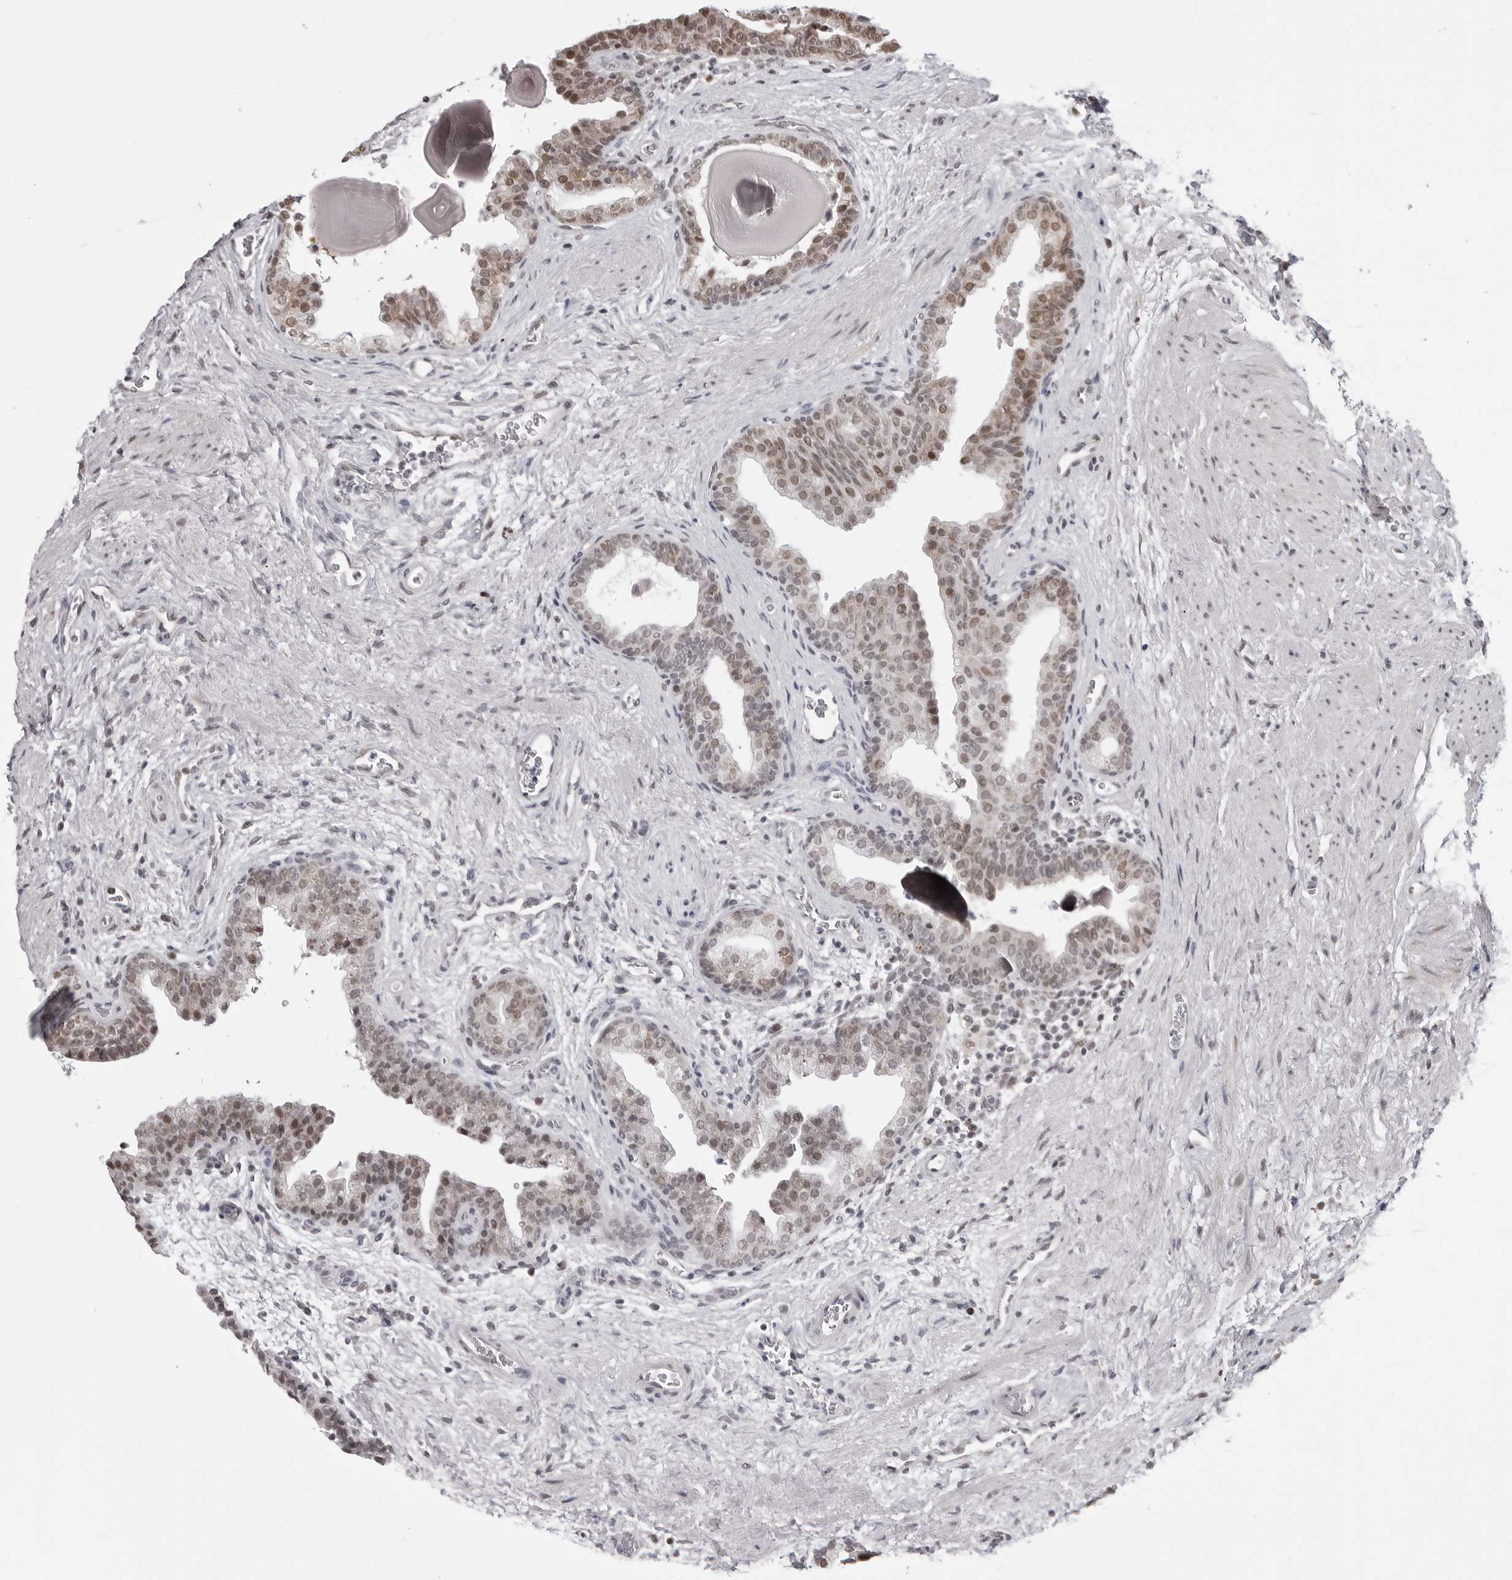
{"staining": {"intensity": "moderate", "quantity": "25%-75%", "location": "nuclear"}, "tissue": "prostate", "cell_type": "Glandular cells", "image_type": "normal", "snomed": [{"axis": "morphology", "description": "Normal tissue, NOS"}, {"axis": "topography", "description": "Prostate"}], "caption": "A photomicrograph showing moderate nuclear staining in approximately 25%-75% of glandular cells in normal prostate, as visualized by brown immunohistochemical staining.", "gene": "PHF3", "patient": {"sex": "male", "age": 48}}